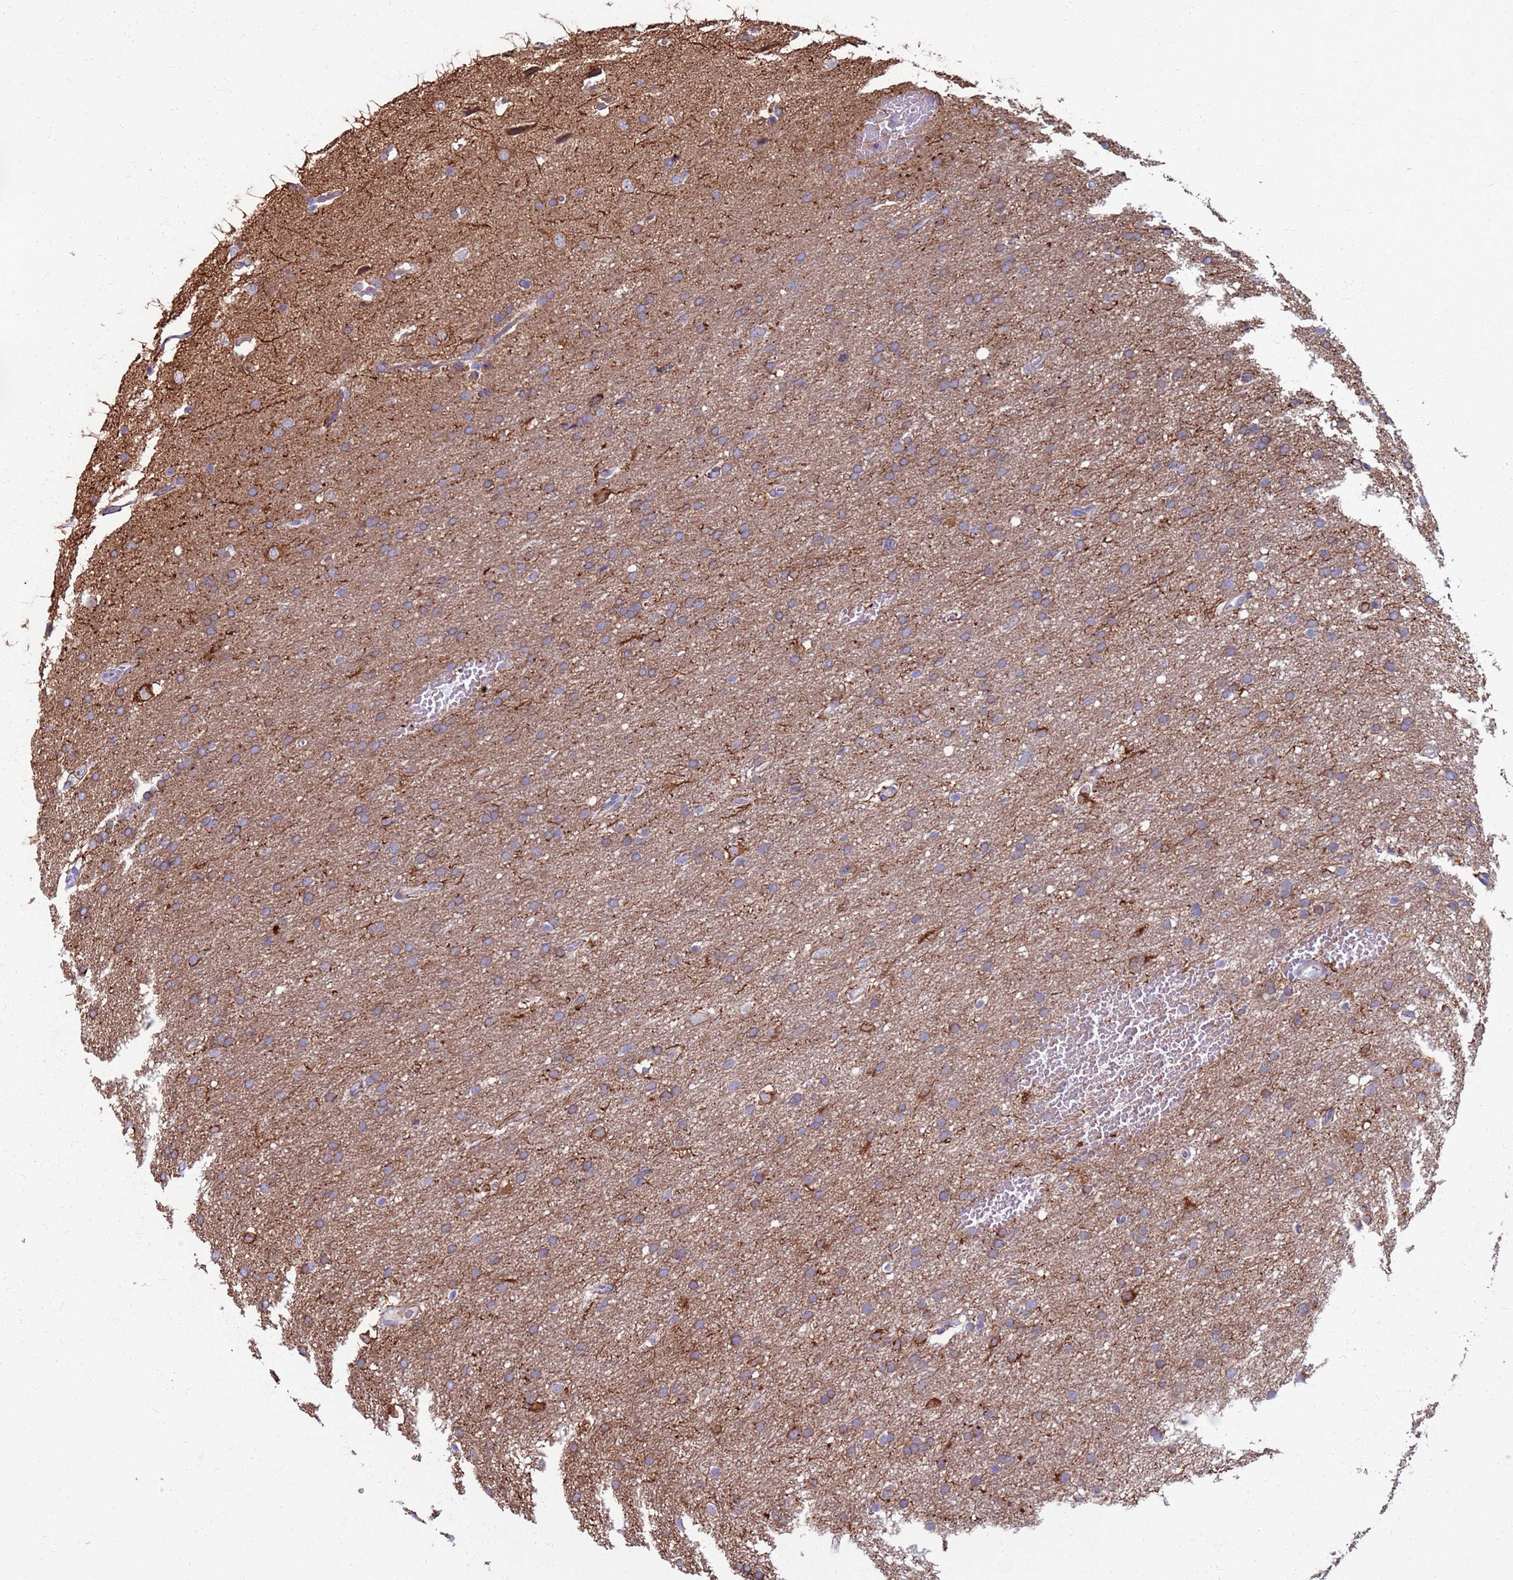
{"staining": {"intensity": "weak", "quantity": "<25%", "location": "cytoplasmic/membranous"}, "tissue": "glioma", "cell_type": "Tumor cells", "image_type": "cancer", "snomed": [{"axis": "morphology", "description": "Glioma, malignant, High grade"}, {"axis": "topography", "description": "Cerebral cortex"}], "caption": "Malignant glioma (high-grade) was stained to show a protein in brown. There is no significant expression in tumor cells.", "gene": "CLCA2", "patient": {"sex": "female", "age": 36}}